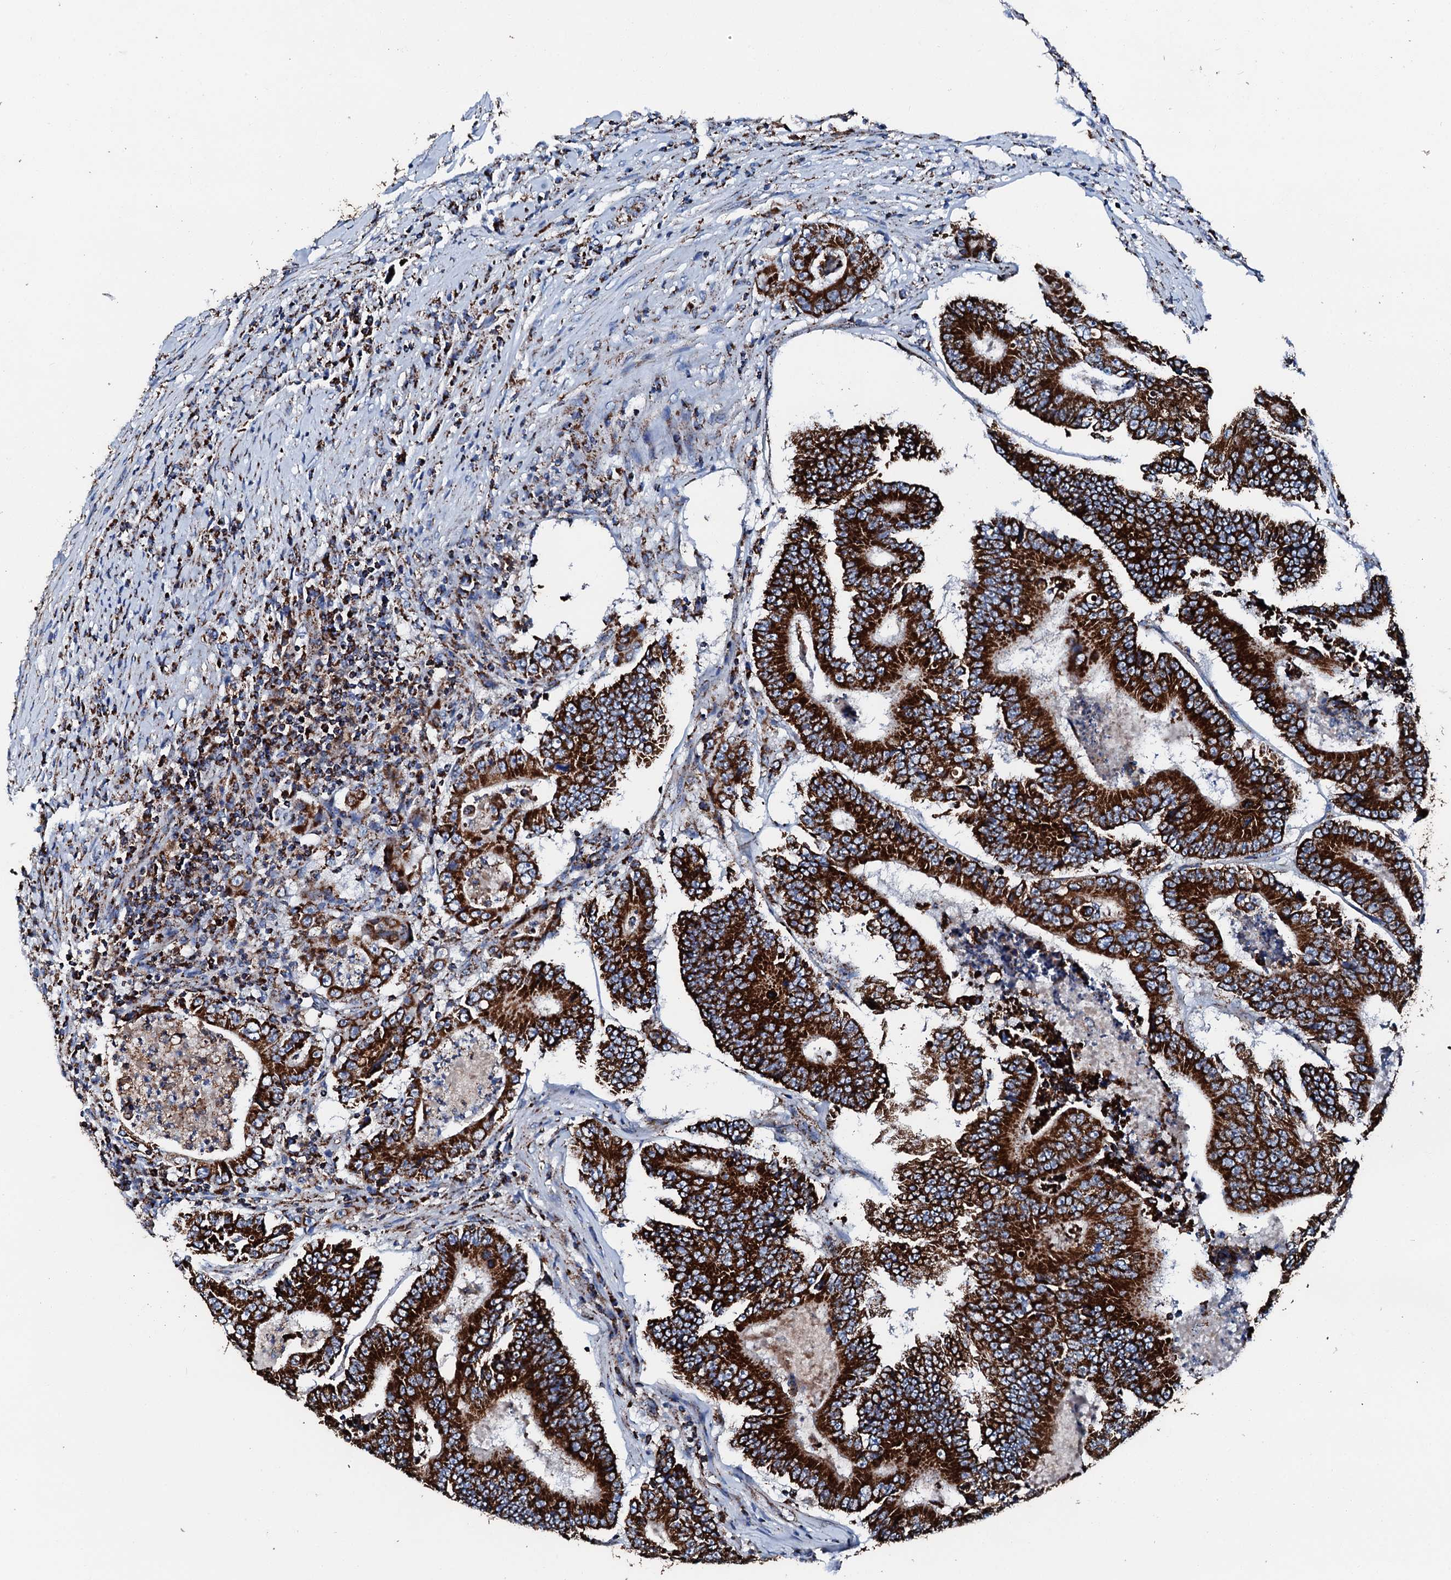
{"staining": {"intensity": "strong", "quantity": ">75%", "location": "cytoplasmic/membranous"}, "tissue": "colorectal cancer", "cell_type": "Tumor cells", "image_type": "cancer", "snomed": [{"axis": "morphology", "description": "Adenocarcinoma, NOS"}, {"axis": "topography", "description": "Colon"}], "caption": "Adenocarcinoma (colorectal) tissue exhibits strong cytoplasmic/membranous positivity in approximately >75% of tumor cells, visualized by immunohistochemistry.", "gene": "HADH", "patient": {"sex": "male", "age": 83}}